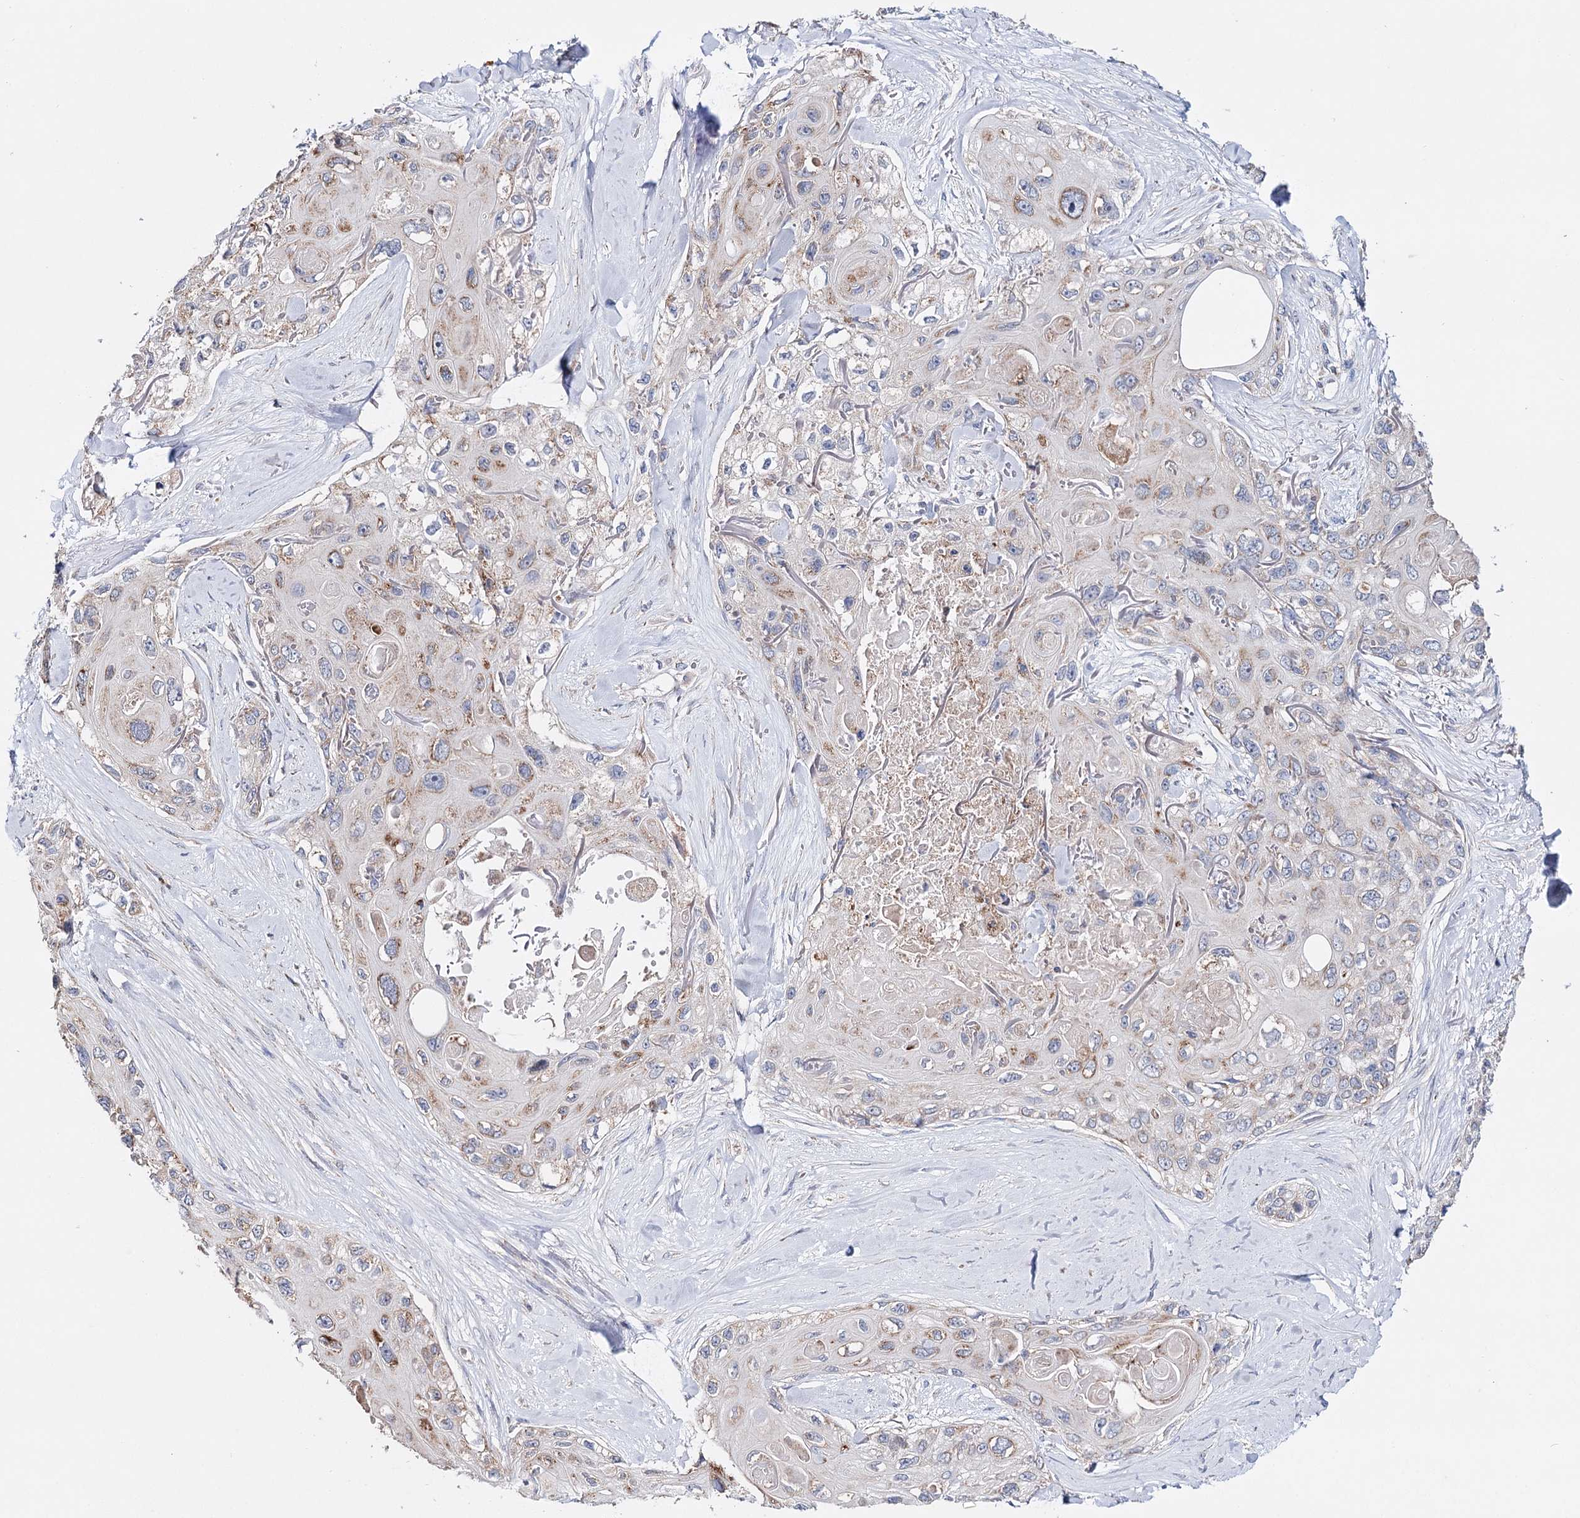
{"staining": {"intensity": "negative", "quantity": "none", "location": "none"}, "tissue": "skin cancer", "cell_type": "Tumor cells", "image_type": "cancer", "snomed": [{"axis": "morphology", "description": "Normal tissue, NOS"}, {"axis": "morphology", "description": "Squamous cell carcinoma, NOS"}, {"axis": "topography", "description": "Skin"}], "caption": "Squamous cell carcinoma (skin) was stained to show a protein in brown. There is no significant staining in tumor cells.", "gene": "CFAP46", "patient": {"sex": "male", "age": 72}}